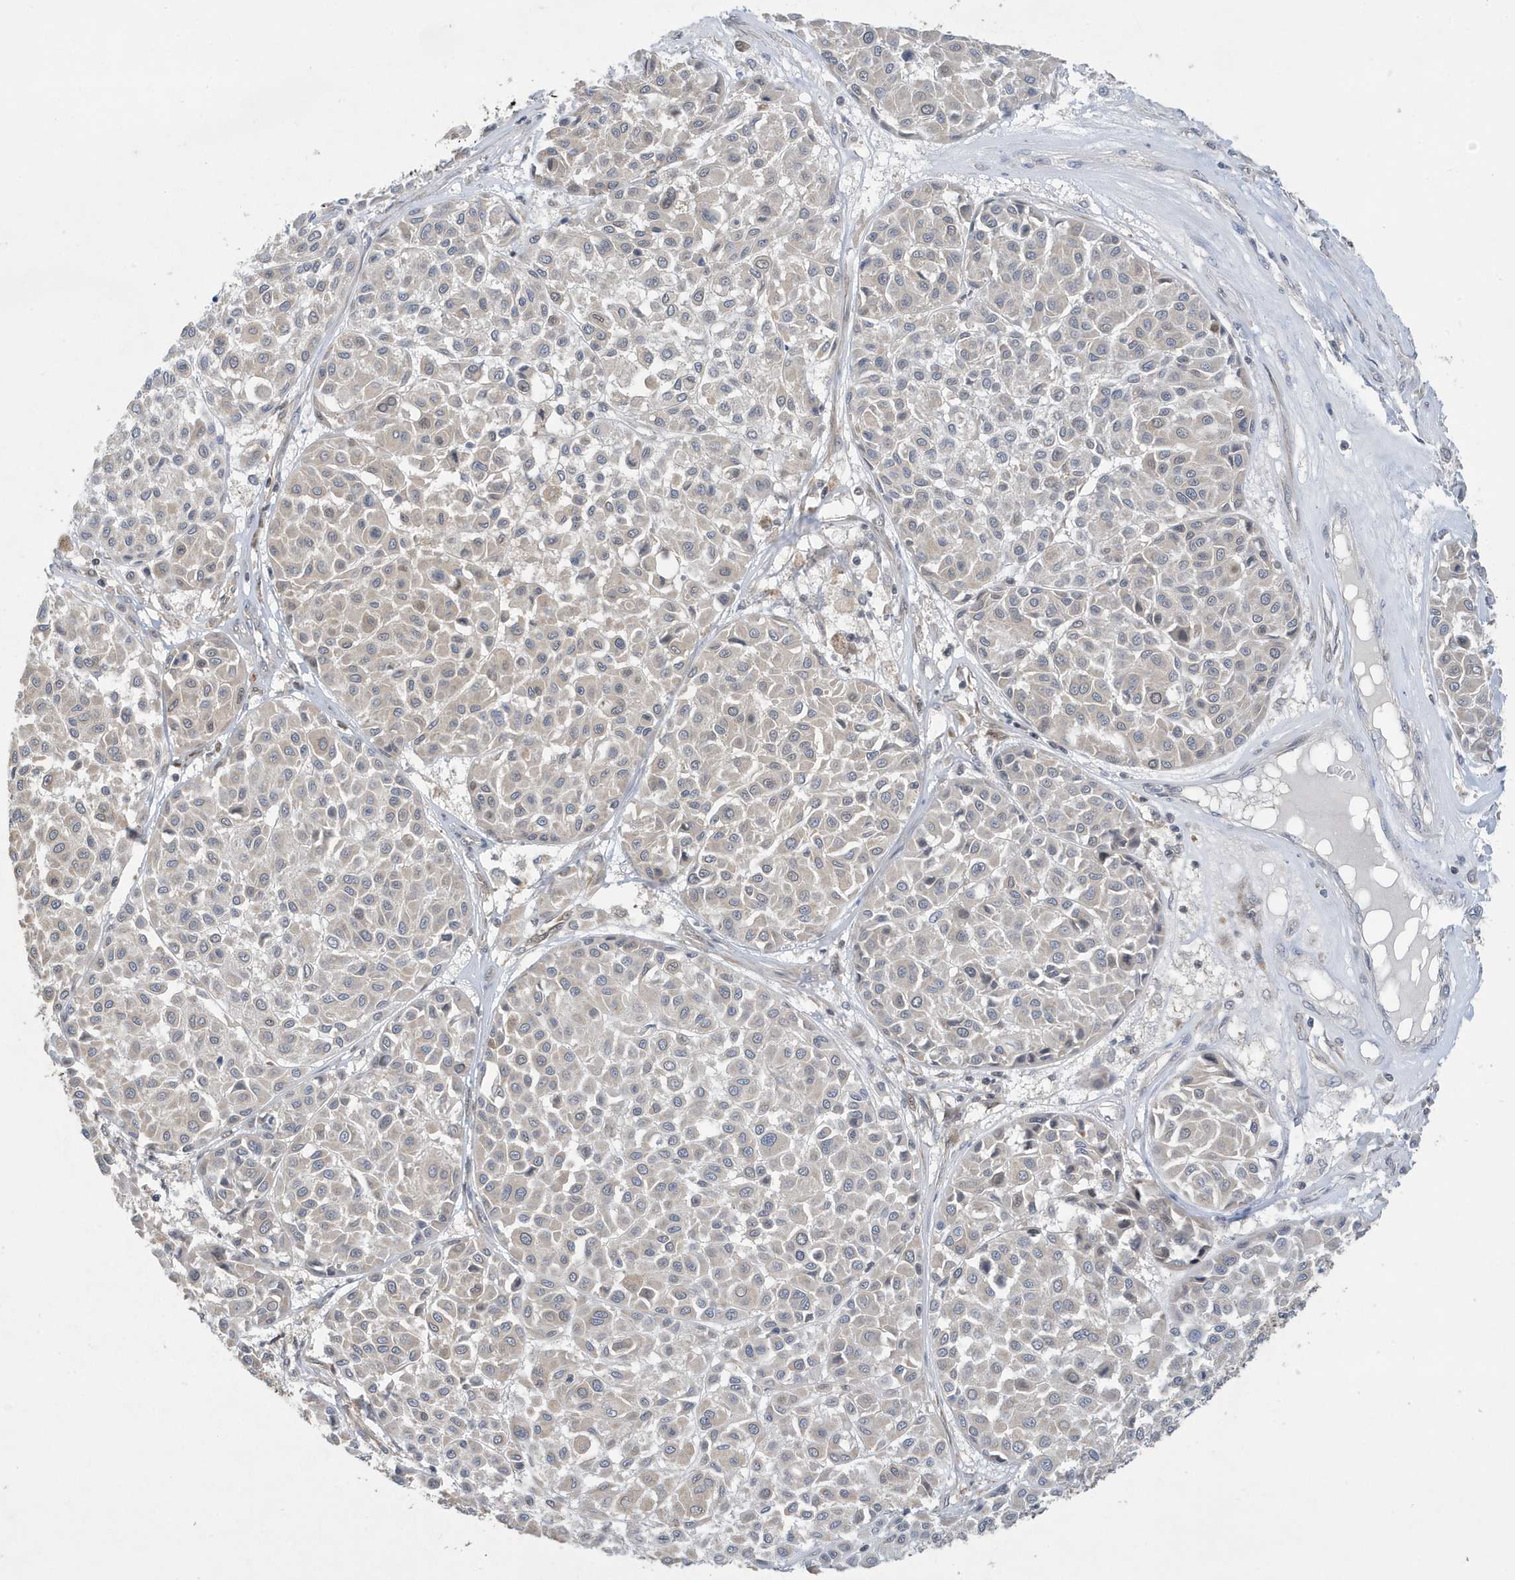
{"staining": {"intensity": "negative", "quantity": "none", "location": "none"}, "tissue": "melanoma", "cell_type": "Tumor cells", "image_type": "cancer", "snomed": [{"axis": "morphology", "description": "Malignant melanoma, Metastatic site"}, {"axis": "topography", "description": "Soft tissue"}], "caption": "Human malignant melanoma (metastatic site) stained for a protein using immunohistochemistry demonstrates no positivity in tumor cells.", "gene": "NCOA7", "patient": {"sex": "male", "age": 41}}